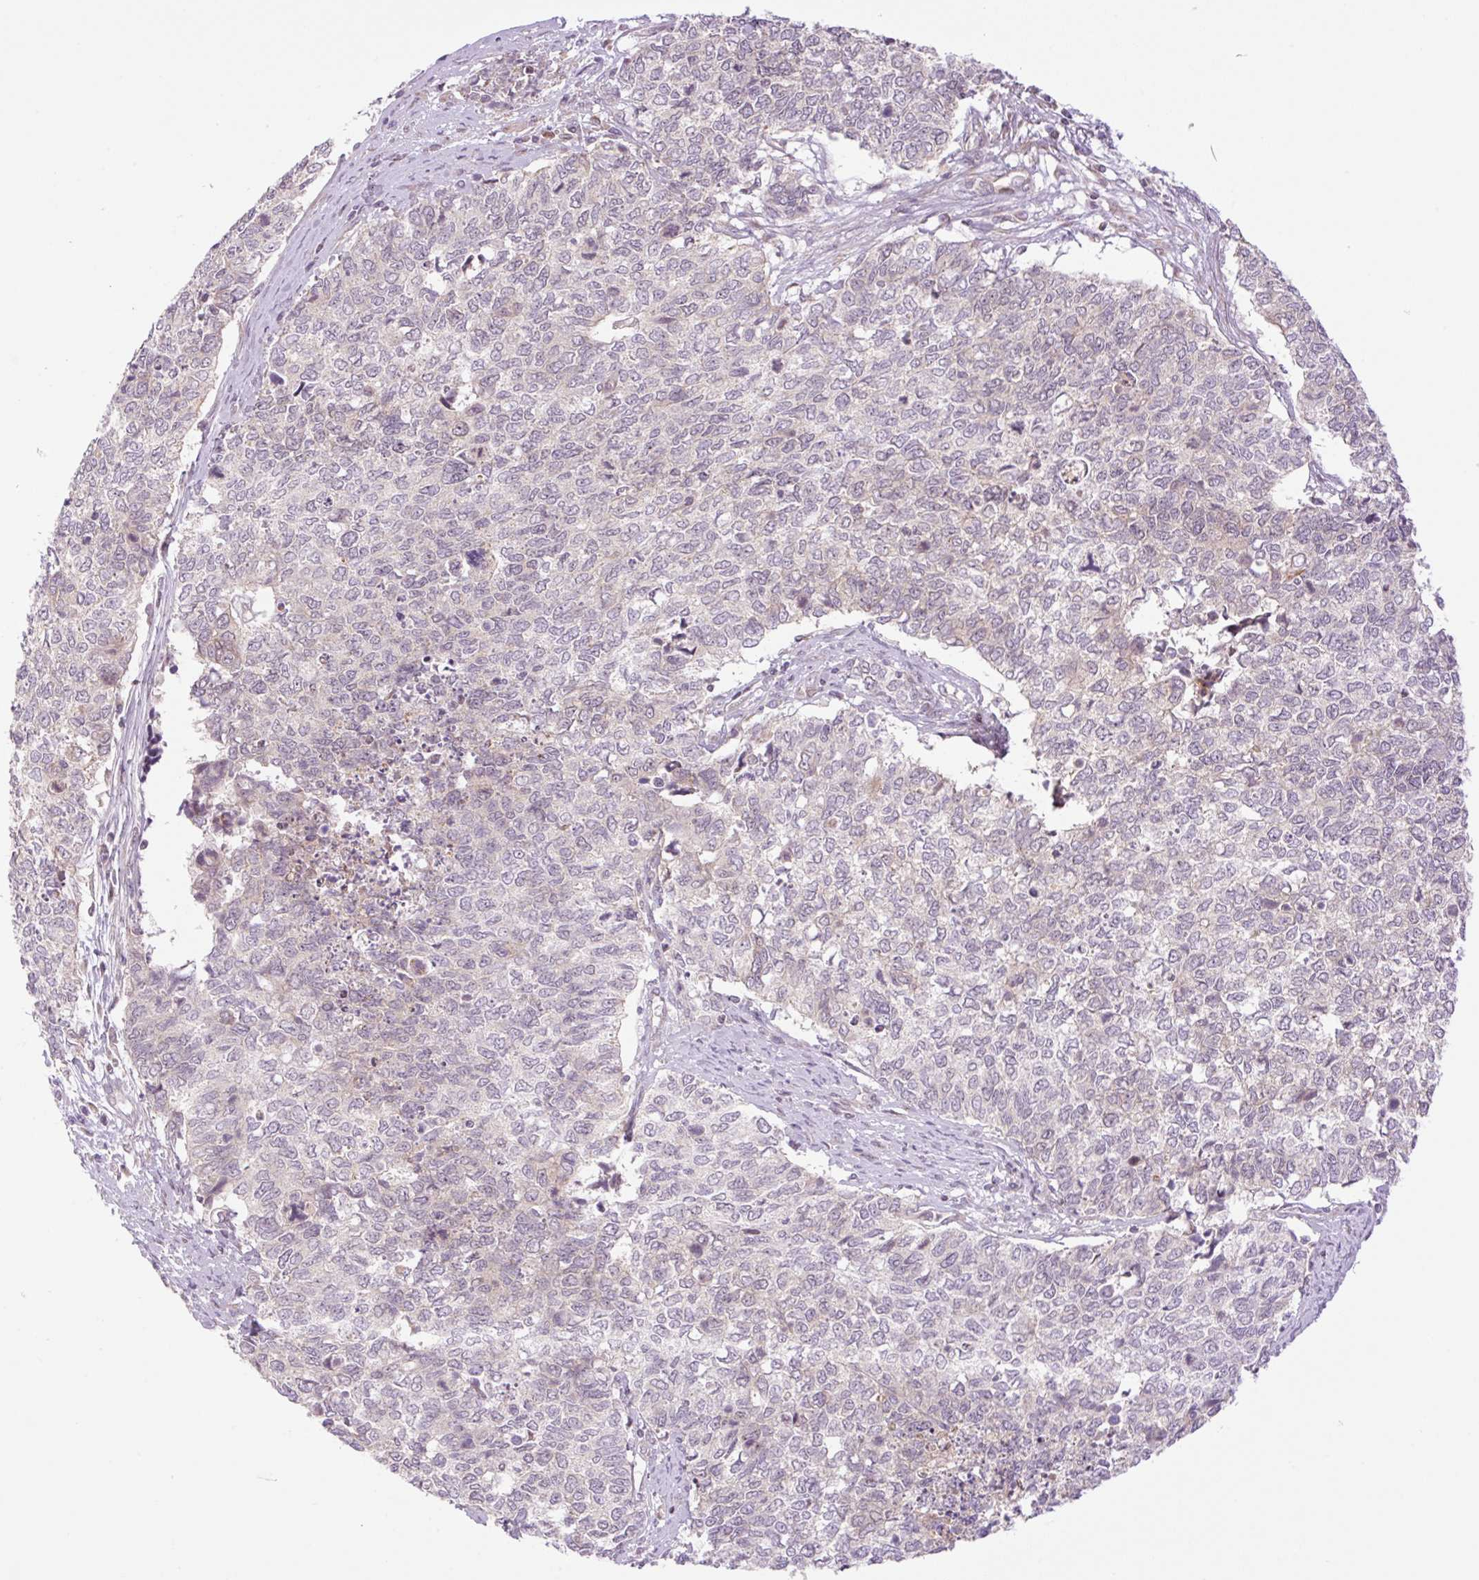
{"staining": {"intensity": "negative", "quantity": "none", "location": "none"}, "tissue": "cervical cancer", "cell_type": "Tumor cells", "image_type": "cancer", "snomed": [{"axis": "morphology", "description": "Adenocarcinoma, NOS"}, {"axis": "topography", "description": "Cervix"}], "caption": "This is an immunohistochemistry (IHC) histopathology image of cervical cancer. There is no expression in tumor cells.", "gene": "ZNF394", "patient": {"sex": "female", "age": 63}}